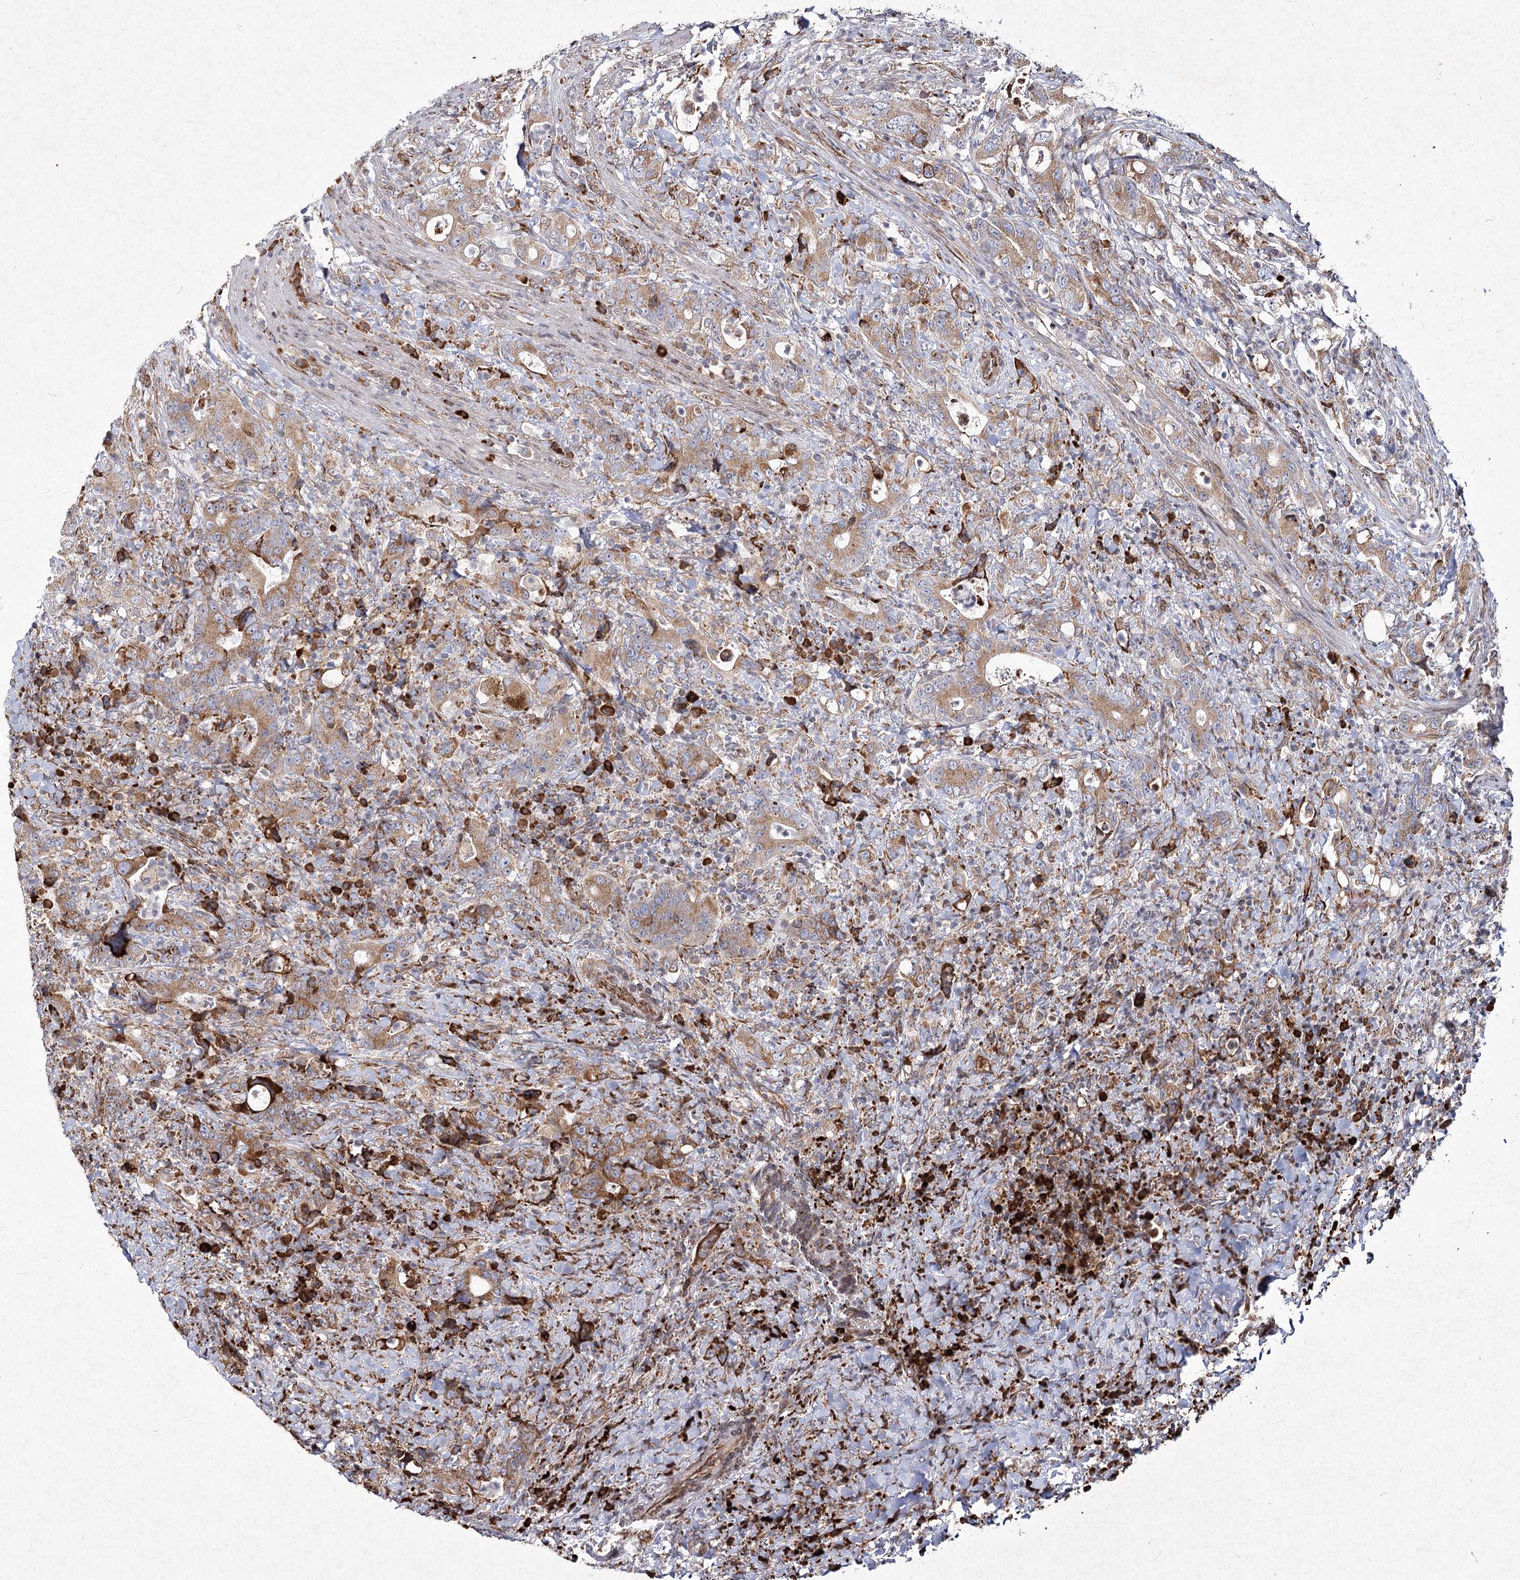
{"staining": {"intensity": "moderate", "quantity": ">75%", "location": "cytoplasmic/membranous"}, "tissue": "colorectal cancer", "cell_type": "Tumor cells", "image_type": "cancer", "snomed": [{"axis": "morphology", "description": "Adenocarcinoma, NOS"}, {"axis": "topography", "description": "Colon"}], "caption": "Brown immunohistochemical staining in colorectal cancer reveals moderate cytoplasmic/membranous expression in approximately >75% of tumor cells.", "gene": "NHLRC2", "patient": {"sex": "female", "age": 75}}